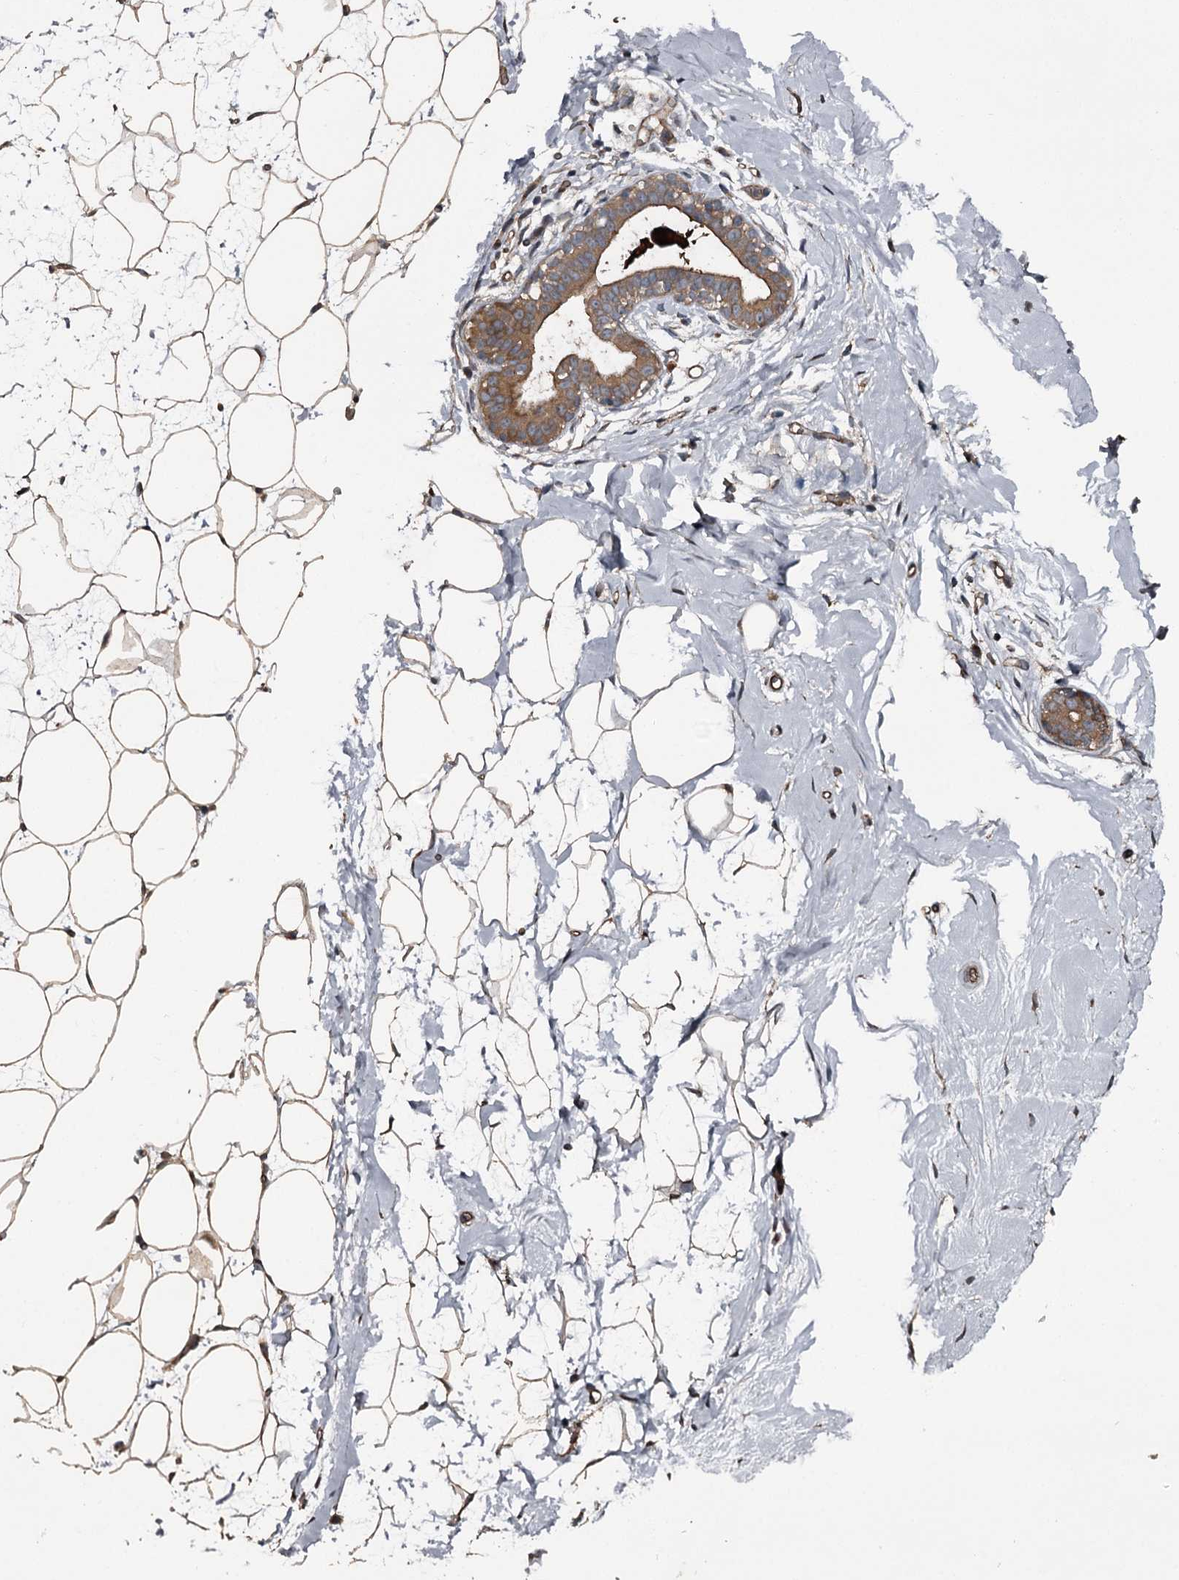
{"staining": {"intensity": "moderate", "quantity": ">75%", "location": "cytoplasmic/membranous"}, "tissue": "breast", "cell_type": "Adipocytes", "image_type": "normal", "snomed": [{"axis": "morphology", "description": "Normal tissue, NOS"}, {"axis": "morphology", "description": "Adenoma, NOS"}, {"axis": "topography", "description": "Breast"}], "caption": "Immunohistochemistry (IHC) of unremarkable breast reveals medium levels of moderate cytoplasmic/membranous positivity in approximately >75% of adipocytes. (DAB IHC, brown staining for protein, blue staining for nuclei).", "gene": "RAB21", "patient": {"sex": "female", "age": 23}}